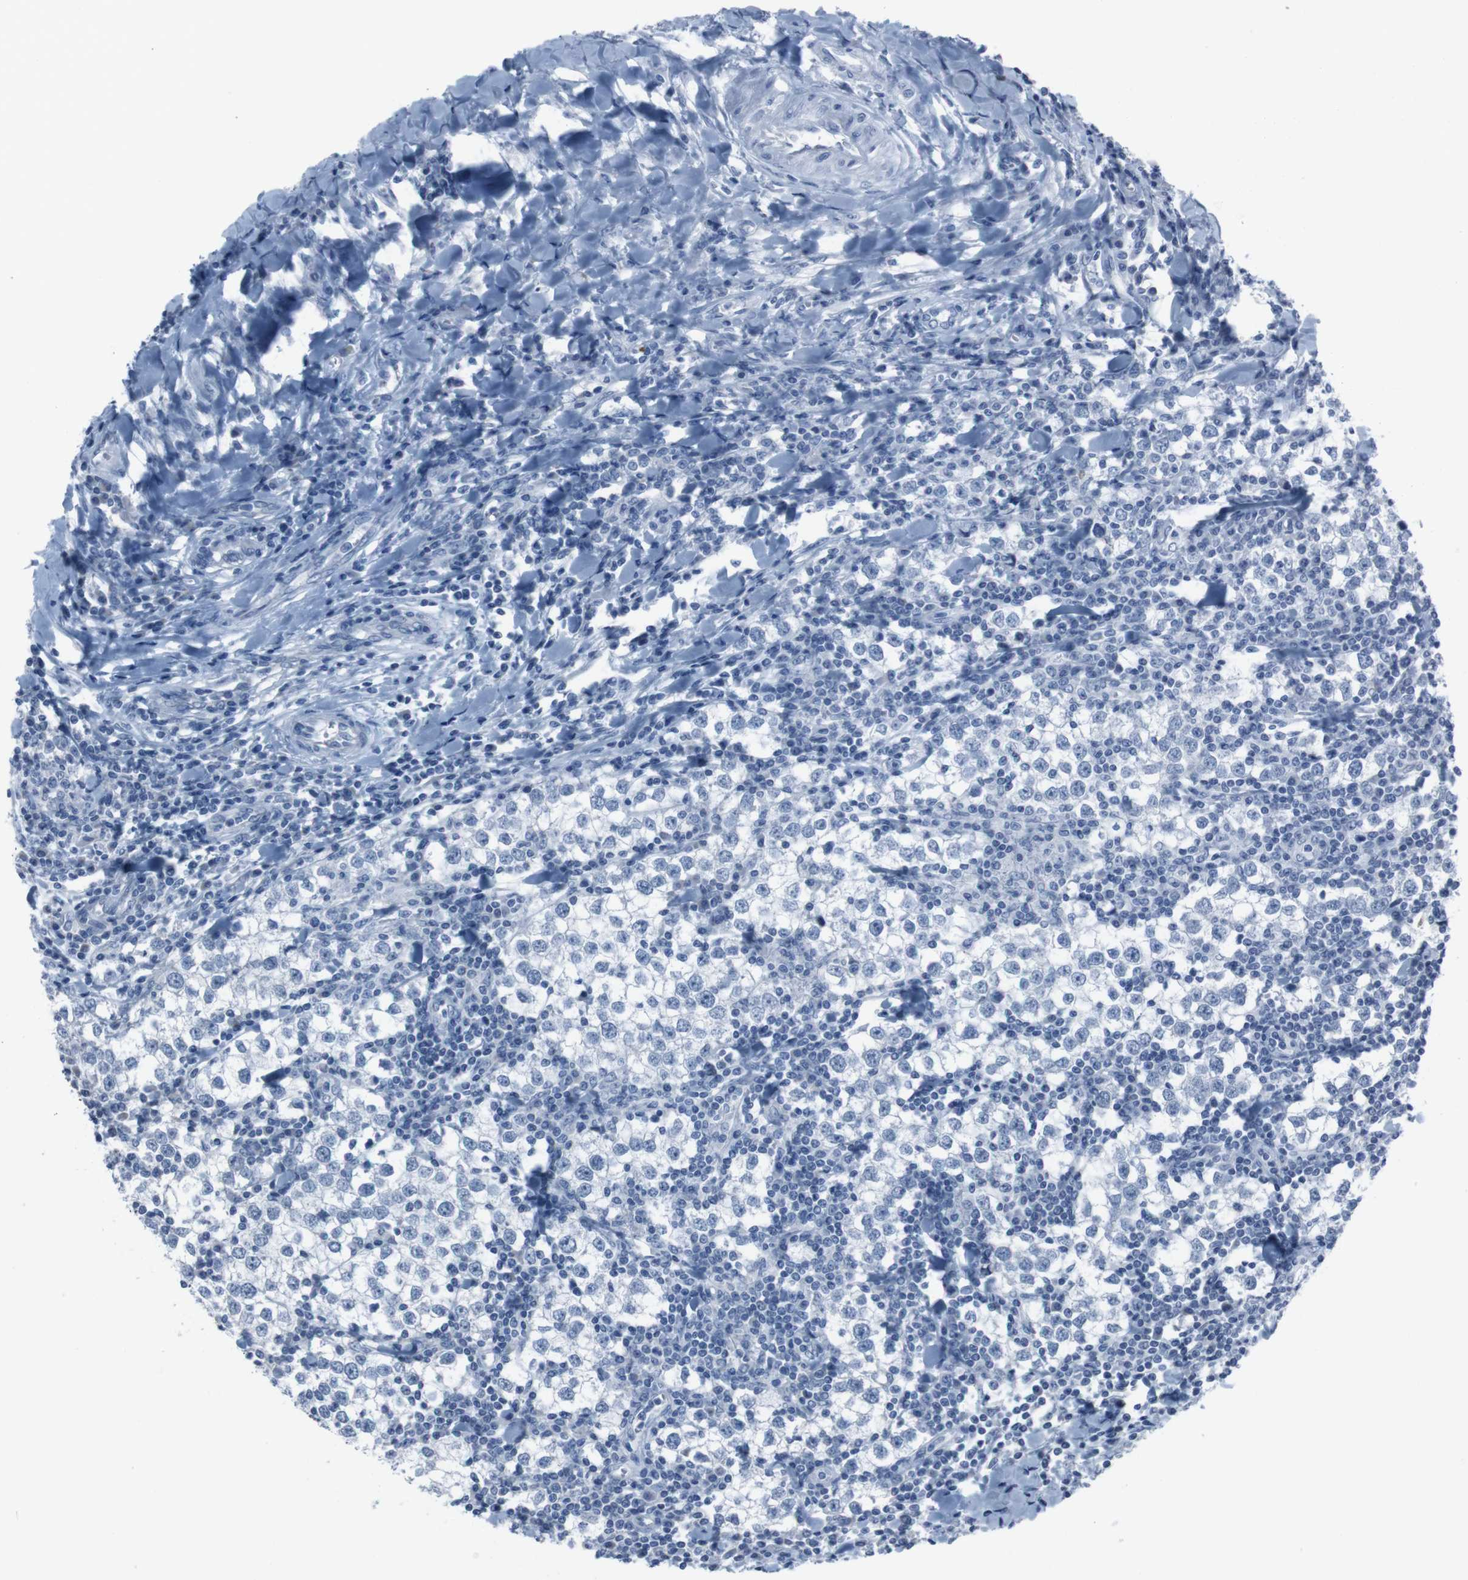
{"staining": {"intensity": "negative", "quantity": "none", "location": "none"}, "tissue": "testis cancer", "cell_type": "Tumor cells", "image_type": "cancer", "snomed": [{"axis": "morphology", "description": "Seminoma, NOS"}, {"axis": "morphology", "description": "Carcinoma, Embryonal, NOS"}, {"axis": "topography", "description": "Testis"}], "caption": "Tumor cells are negative for brown protein staining in testis cancer (seminoma).", "gene": "EFNA5", "patient": {"sex": "male", "age": 36}}